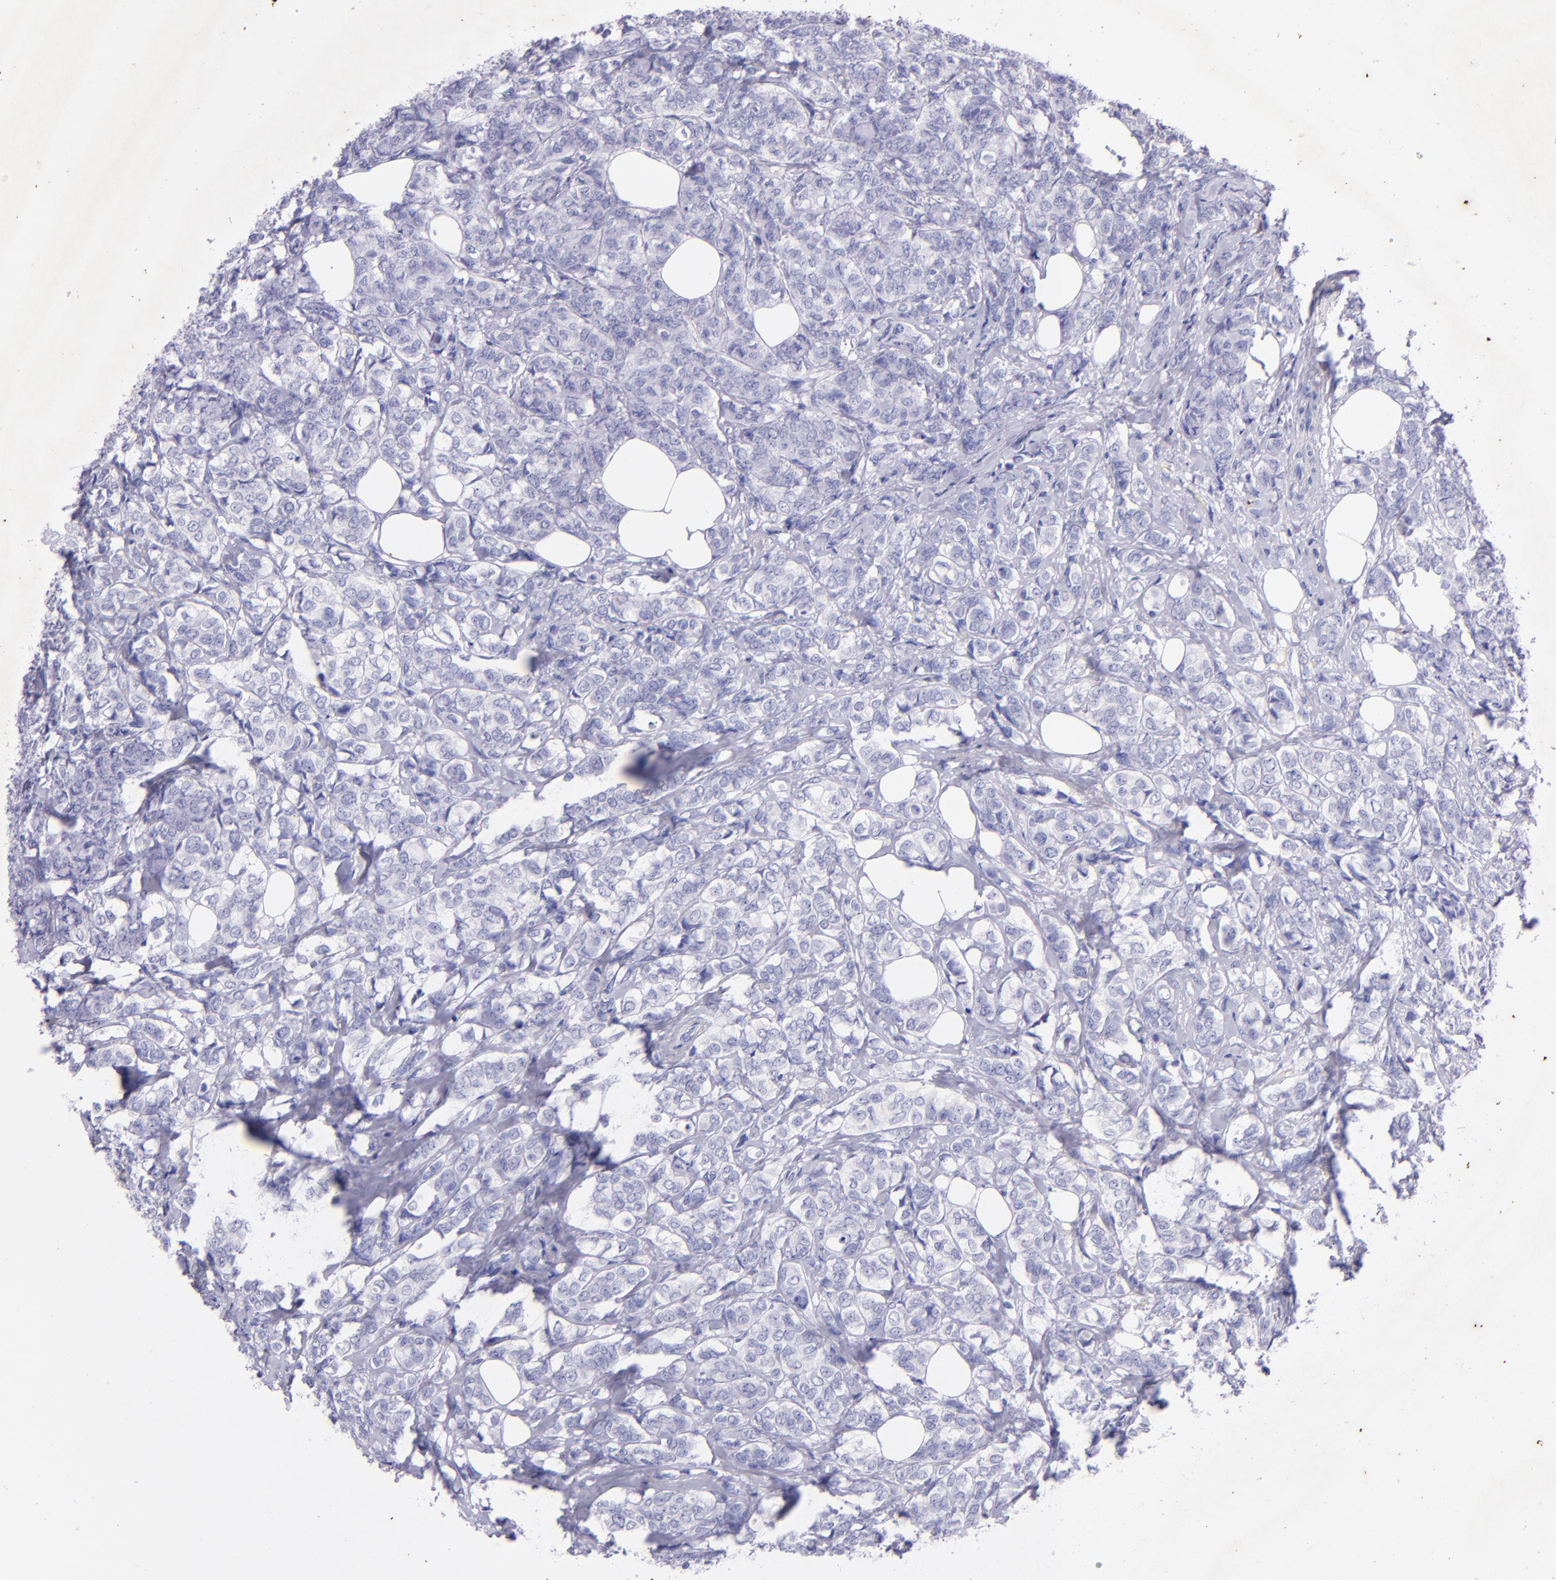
{"staining": {"intensity": "negative", "quantity": "none", "location": "none"}, "tissue": "breast cancer", "cell_type": "Tumor cells", "image_type": "cancer", "snomed": [{"axis": "morphology", "description": "Lobular carcinoma"}, {"axis": "topography", "description": "Breast"}], "caption": "Immunohistochemical staining of human breast lobular carcinoma demonstrates no significant positivity in tumor cells.", "gene": "UCHL1", "patient": {"sex": "female", "age": 60}}